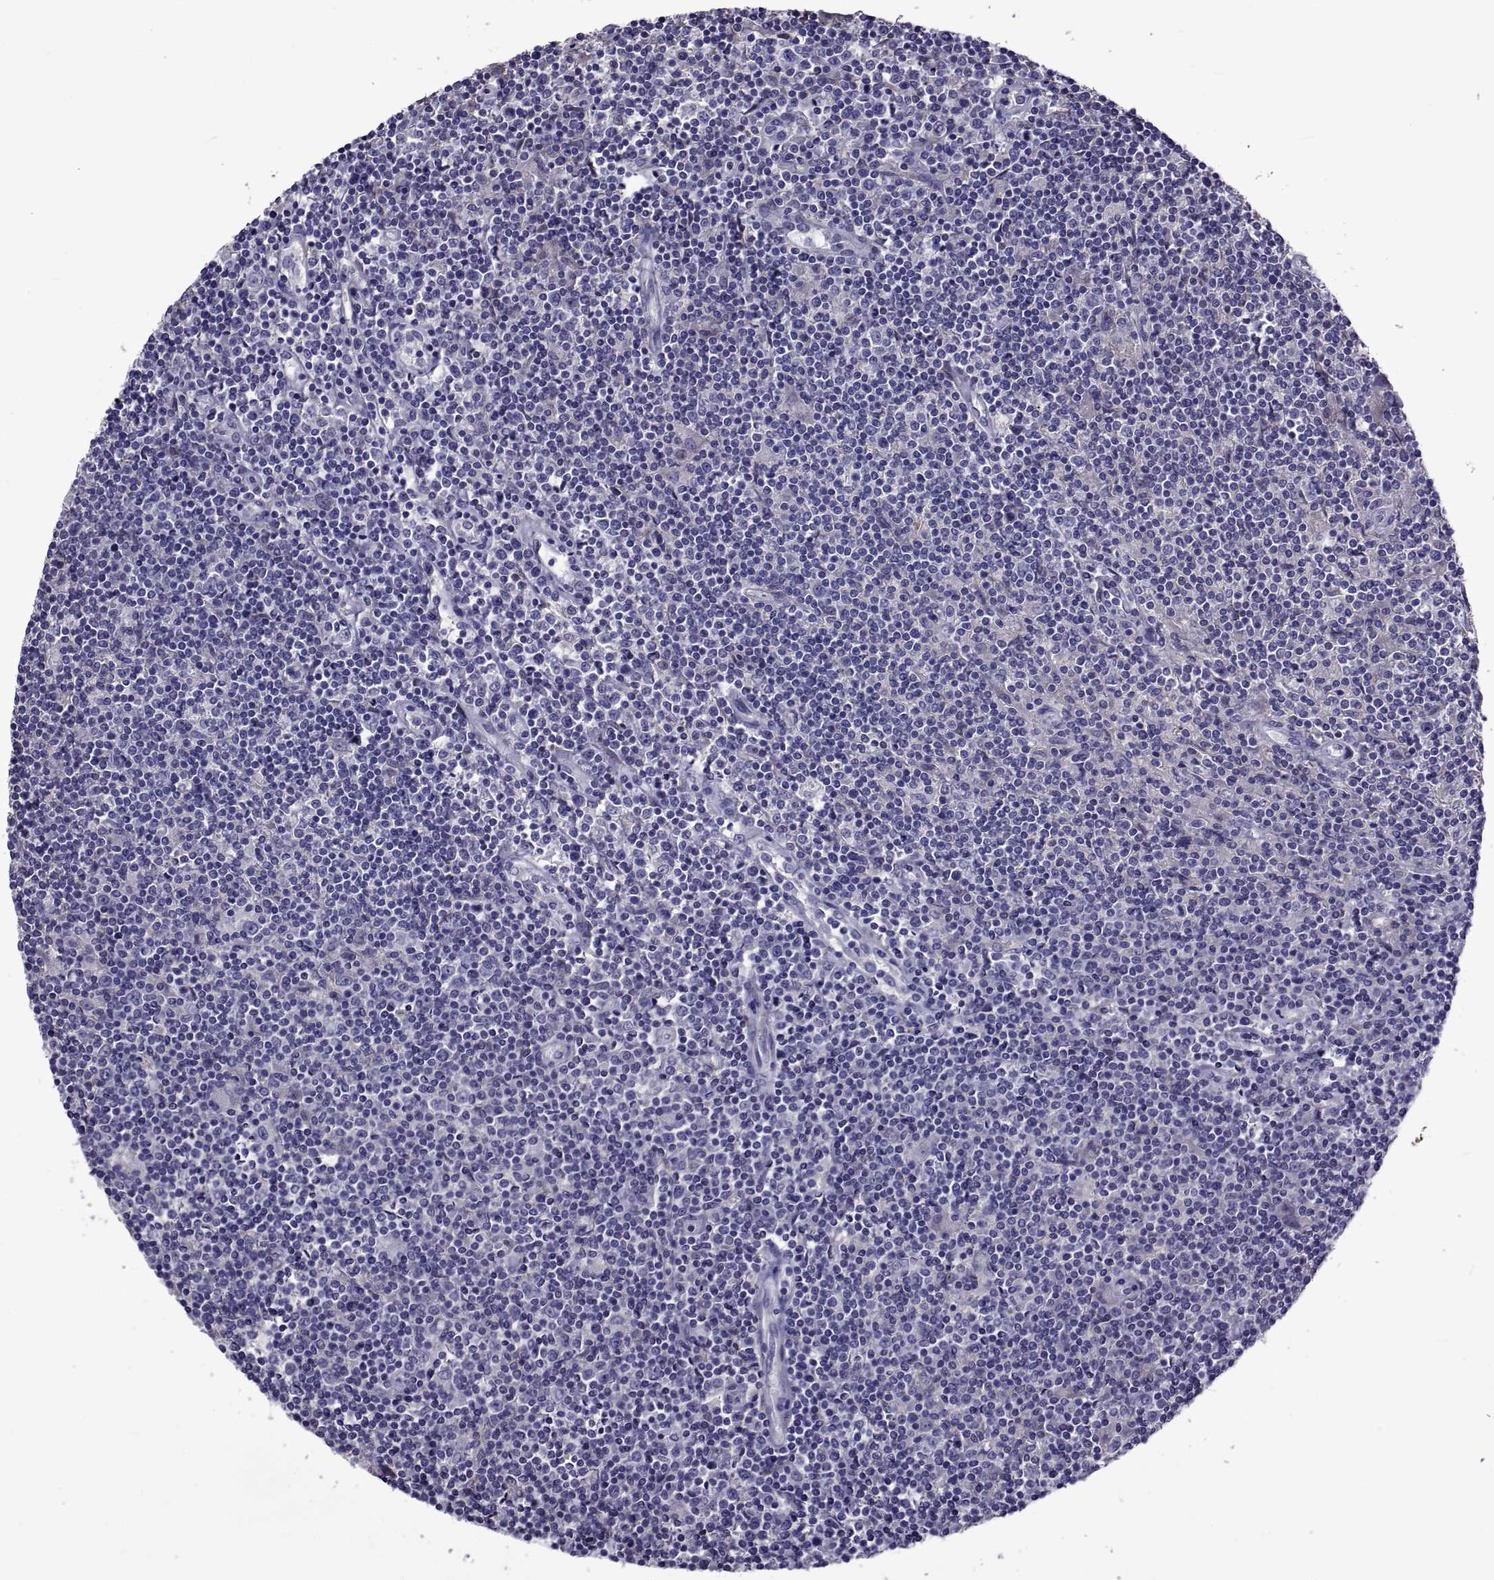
{"staining": {"intensity": "negative", "quantity": "none", "location": "none"}, "tissue": "lymphoma", "cell_type": "Tumor cells", "image_type": "cancer", "snomed": [{"axis": "morphology", "description": "Hodgkin's disease, NOS"}, {"axis": "topography", "description": "Lymph node"}], "caption": "Immunohistochemistry (IHC) of human lymphoma reveals no staining in tumor cells. The staining was performed using DAB (3,3'-diaminobenzidine) to visualize the protein expression in brown, while the nuclei were stained in blue with hematoxylin (Magnification: 20x).", "gene": "TMC3", "patient": {"sex": "male", "age": 40}}